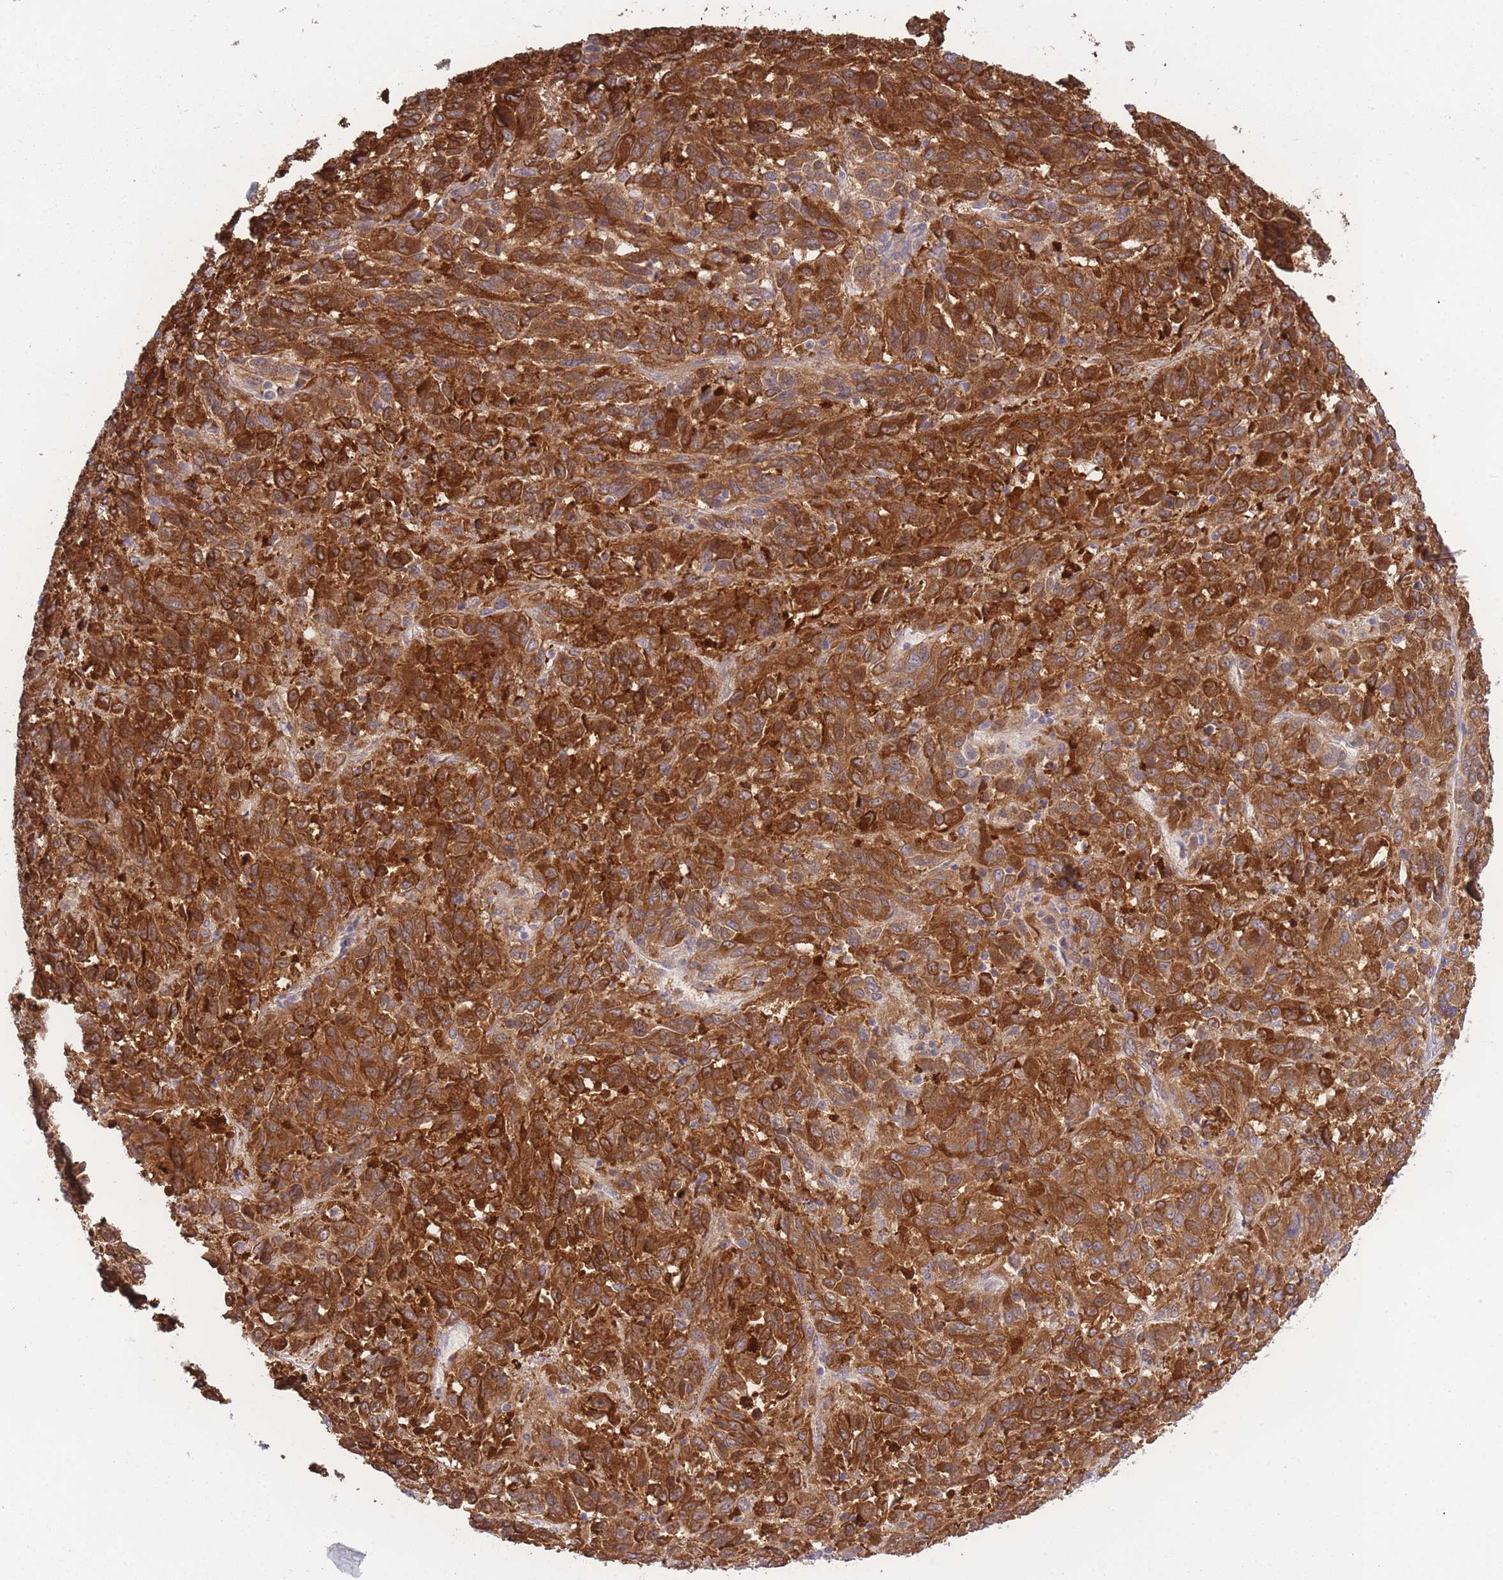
{"staining": {"intensity": "strong", "quantity": ">75%", "location": "cytoplasmic/membranous"}, "tissue": "melanoma", "cell_type": "Tumor cells", "image_type": "cancer", "snomed": [{"axis": "morphology", "description": "Malignant melanoma, Metastatic site"}, {"axis": "topography", "description": "Lung"}], "caption": "Malignant melanoma (metastatic site) stained with DAB (3,3'-diaminobenzidine) IHC displays high levels of strong cytoplasmic/membranous staining in about >75% of tumor cells.", "gene": "STEAP3", "patient": {"sex": "male", "age": 64}}